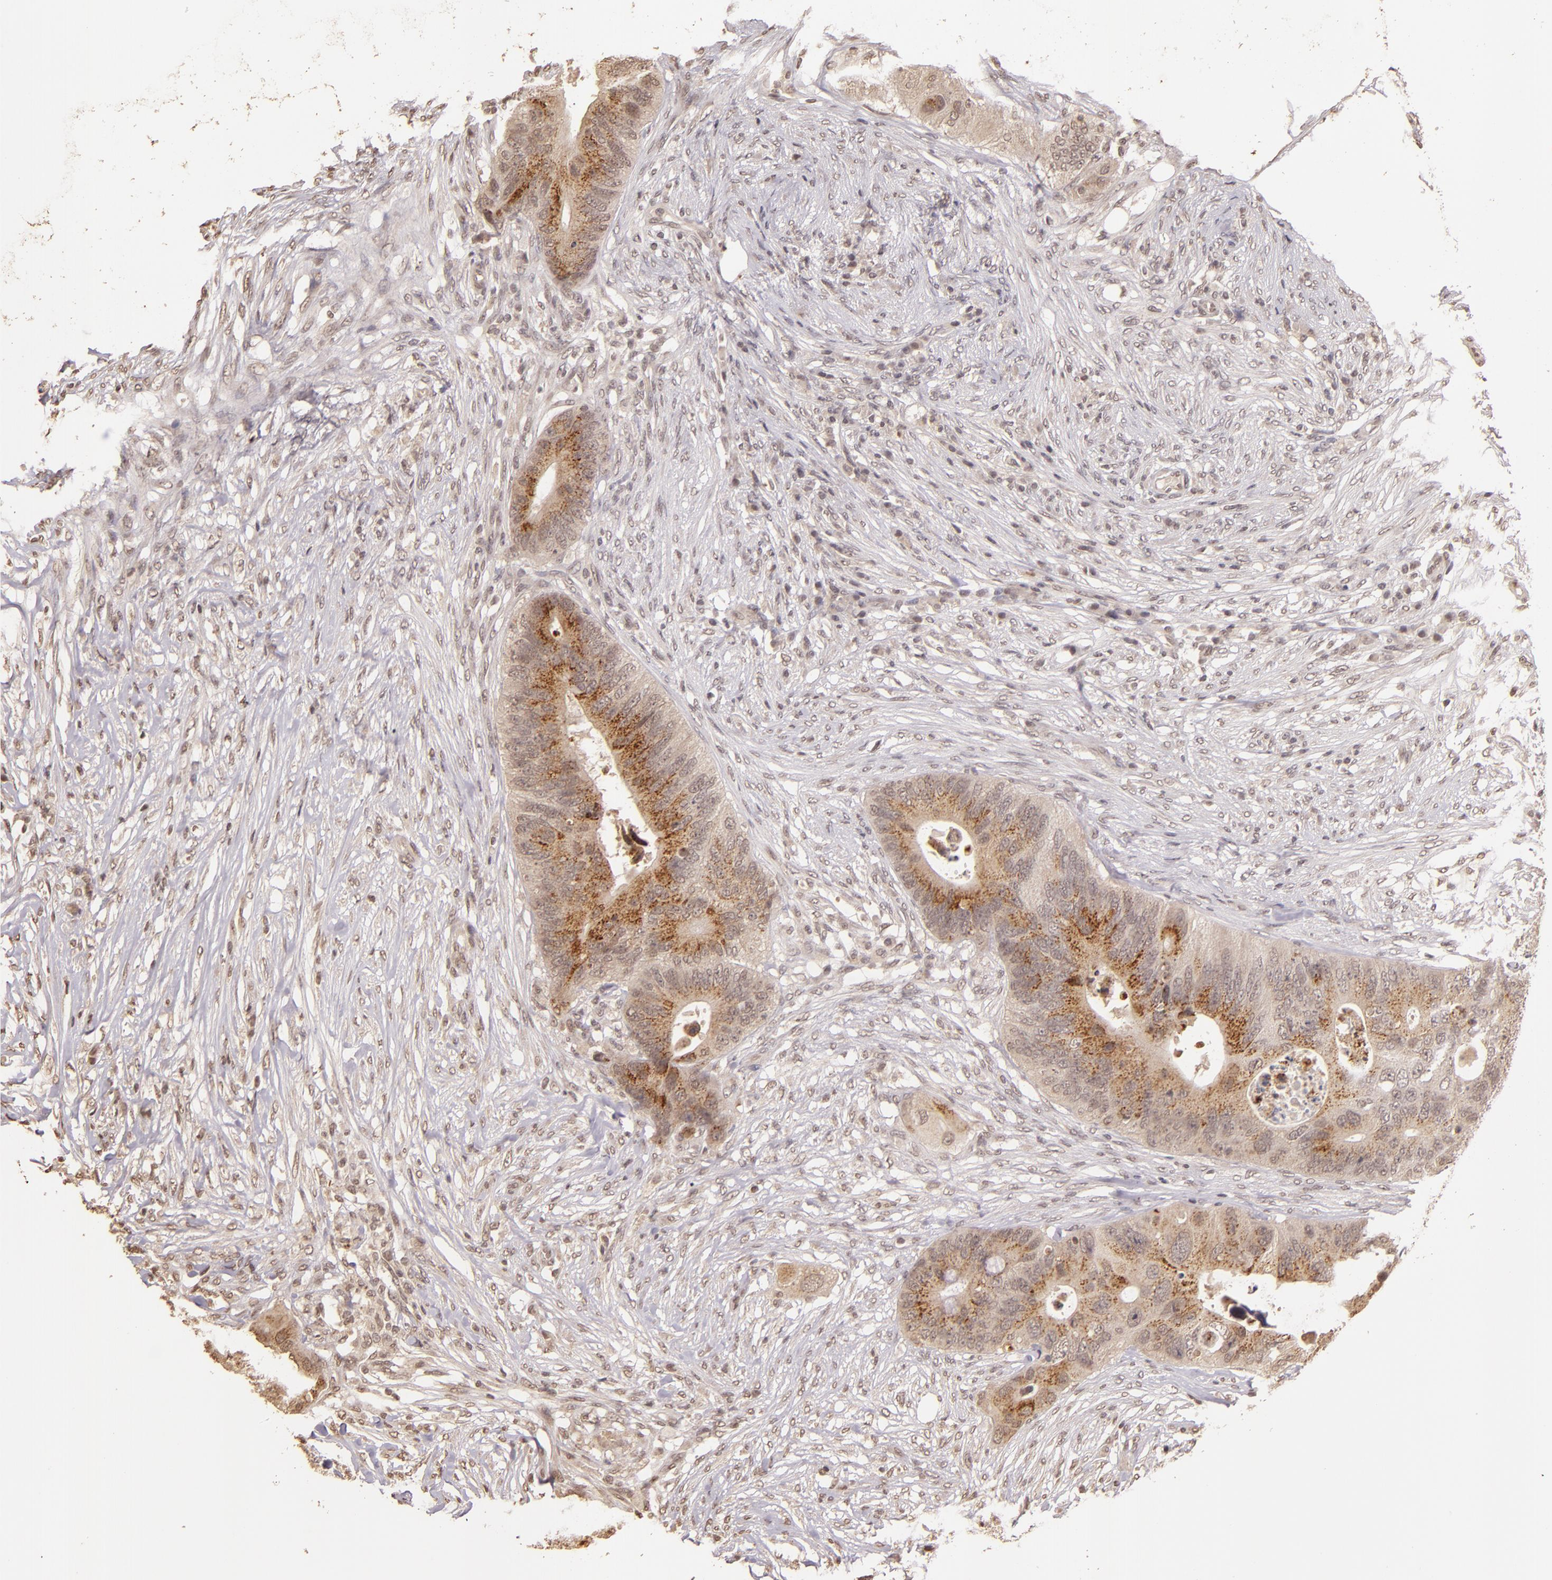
{"staining": {"intensity": "moderate", "quantity": ">75%", "location": "cytoplasmic/membranous,nuclear"}, "tissue": "colorectal cancer", "cell_type": "Tumor cells", "image_type": "cancer", "snomed": [{"axis": "morphology", "description": "Adenocarcinoma, NOS"}, {"axis": "topography", "description": "Colon"}], "caption": "IHC of human adenocarcinoma (colorectal) displays medium levels of moderate cytoplasmic/membranous and nuclear positivity in about >75% of tumor cells.", "gene": "CUL1", "patient": {"sex": "male", "age": 71}}